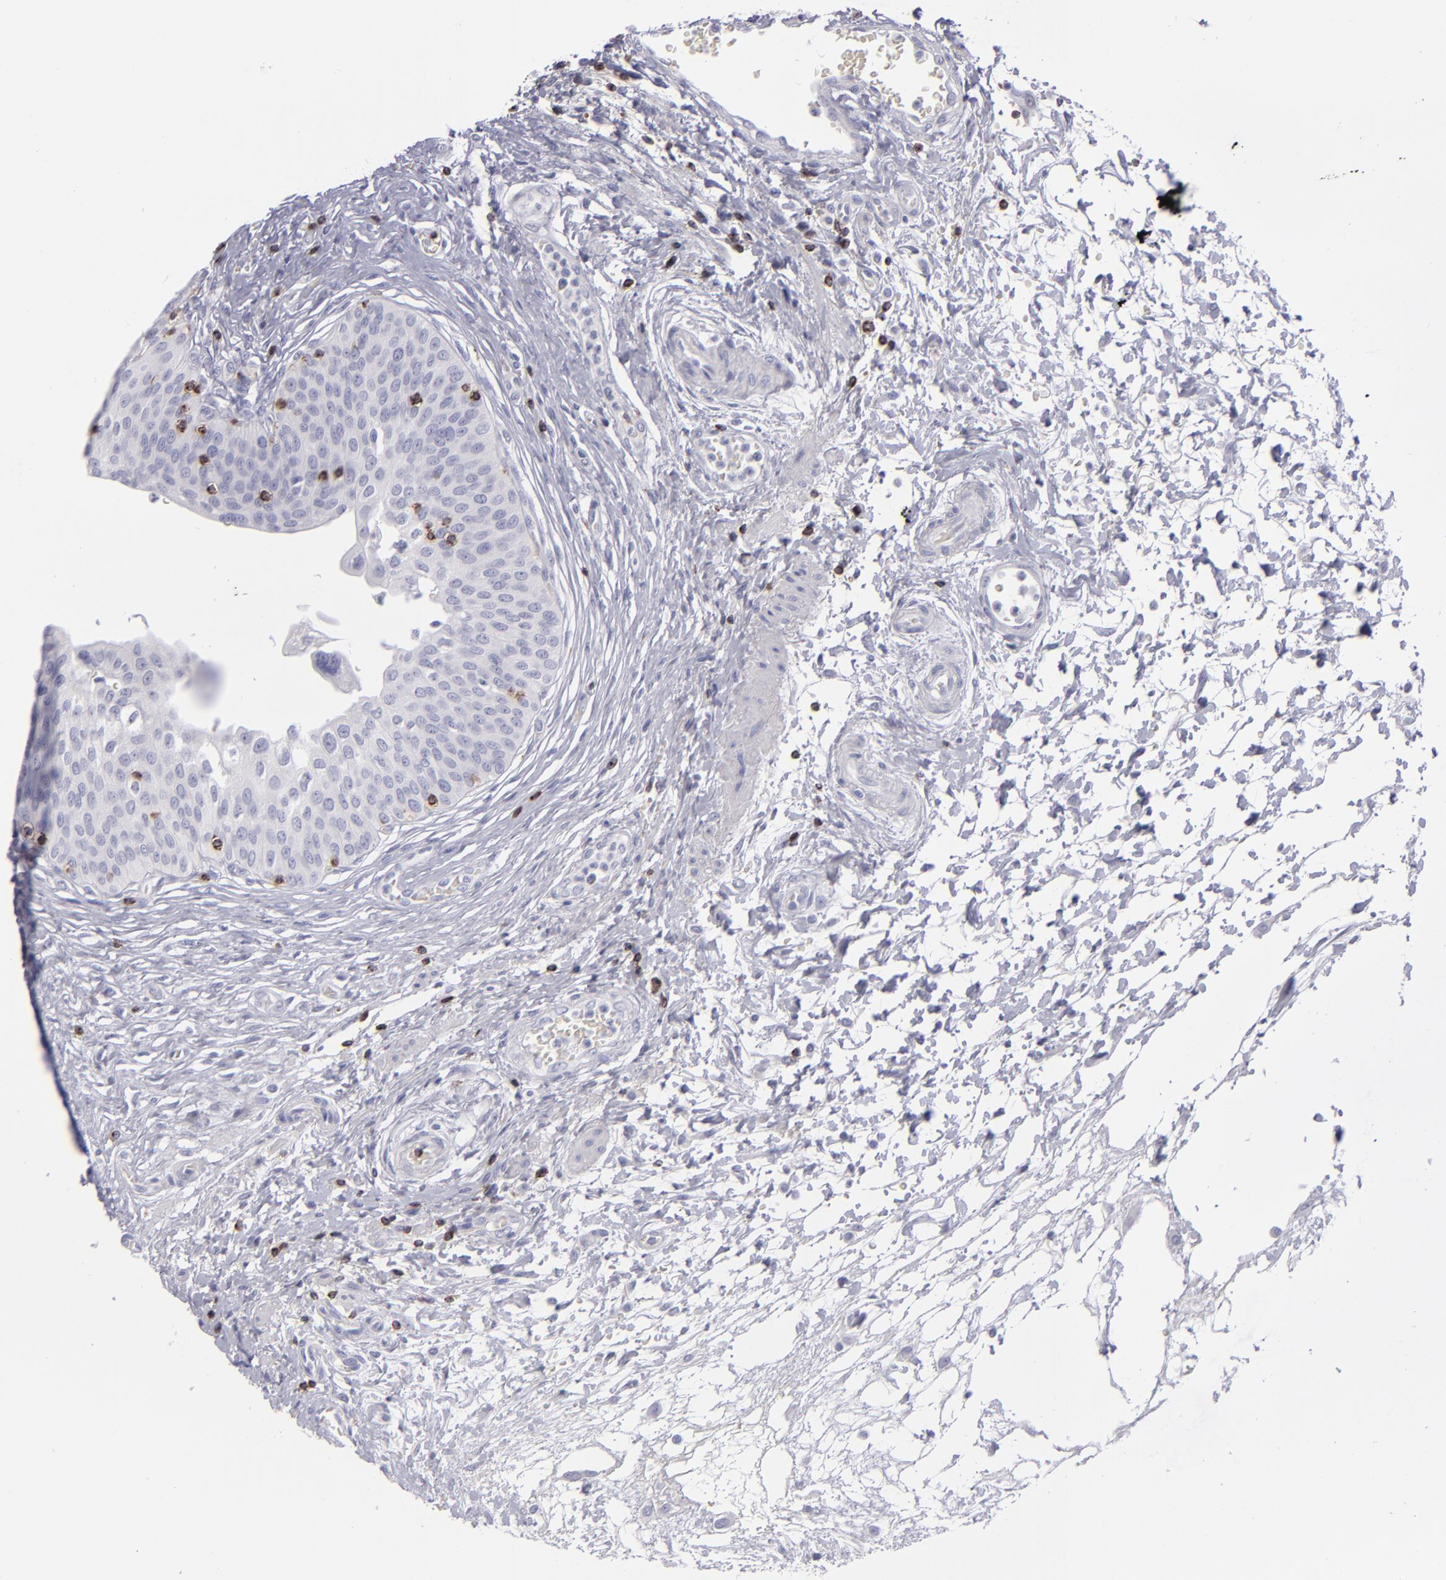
{"staining": {"intensity": "negative", "quantity": "none", "location": "none"}, "tissue": "urinary bladder", "cell_type": "Urothelial cells", "image_type": "normal", "snomed": [{"axis": "morphology", "description": "Normal tissue, NOS"}, {"axis": "topography", "description": "Smooth muscle"}, {"axis": "topography", "description": "Urinary bladder"}], "caption": "An immunohistochemistry (IHC) micrograph of unremarkable urinary bladder is shown. There is no staining in urothelial cells of urinary bladder.", "gene": "CD2", "patient": {"sex": "male", "age": 35}}